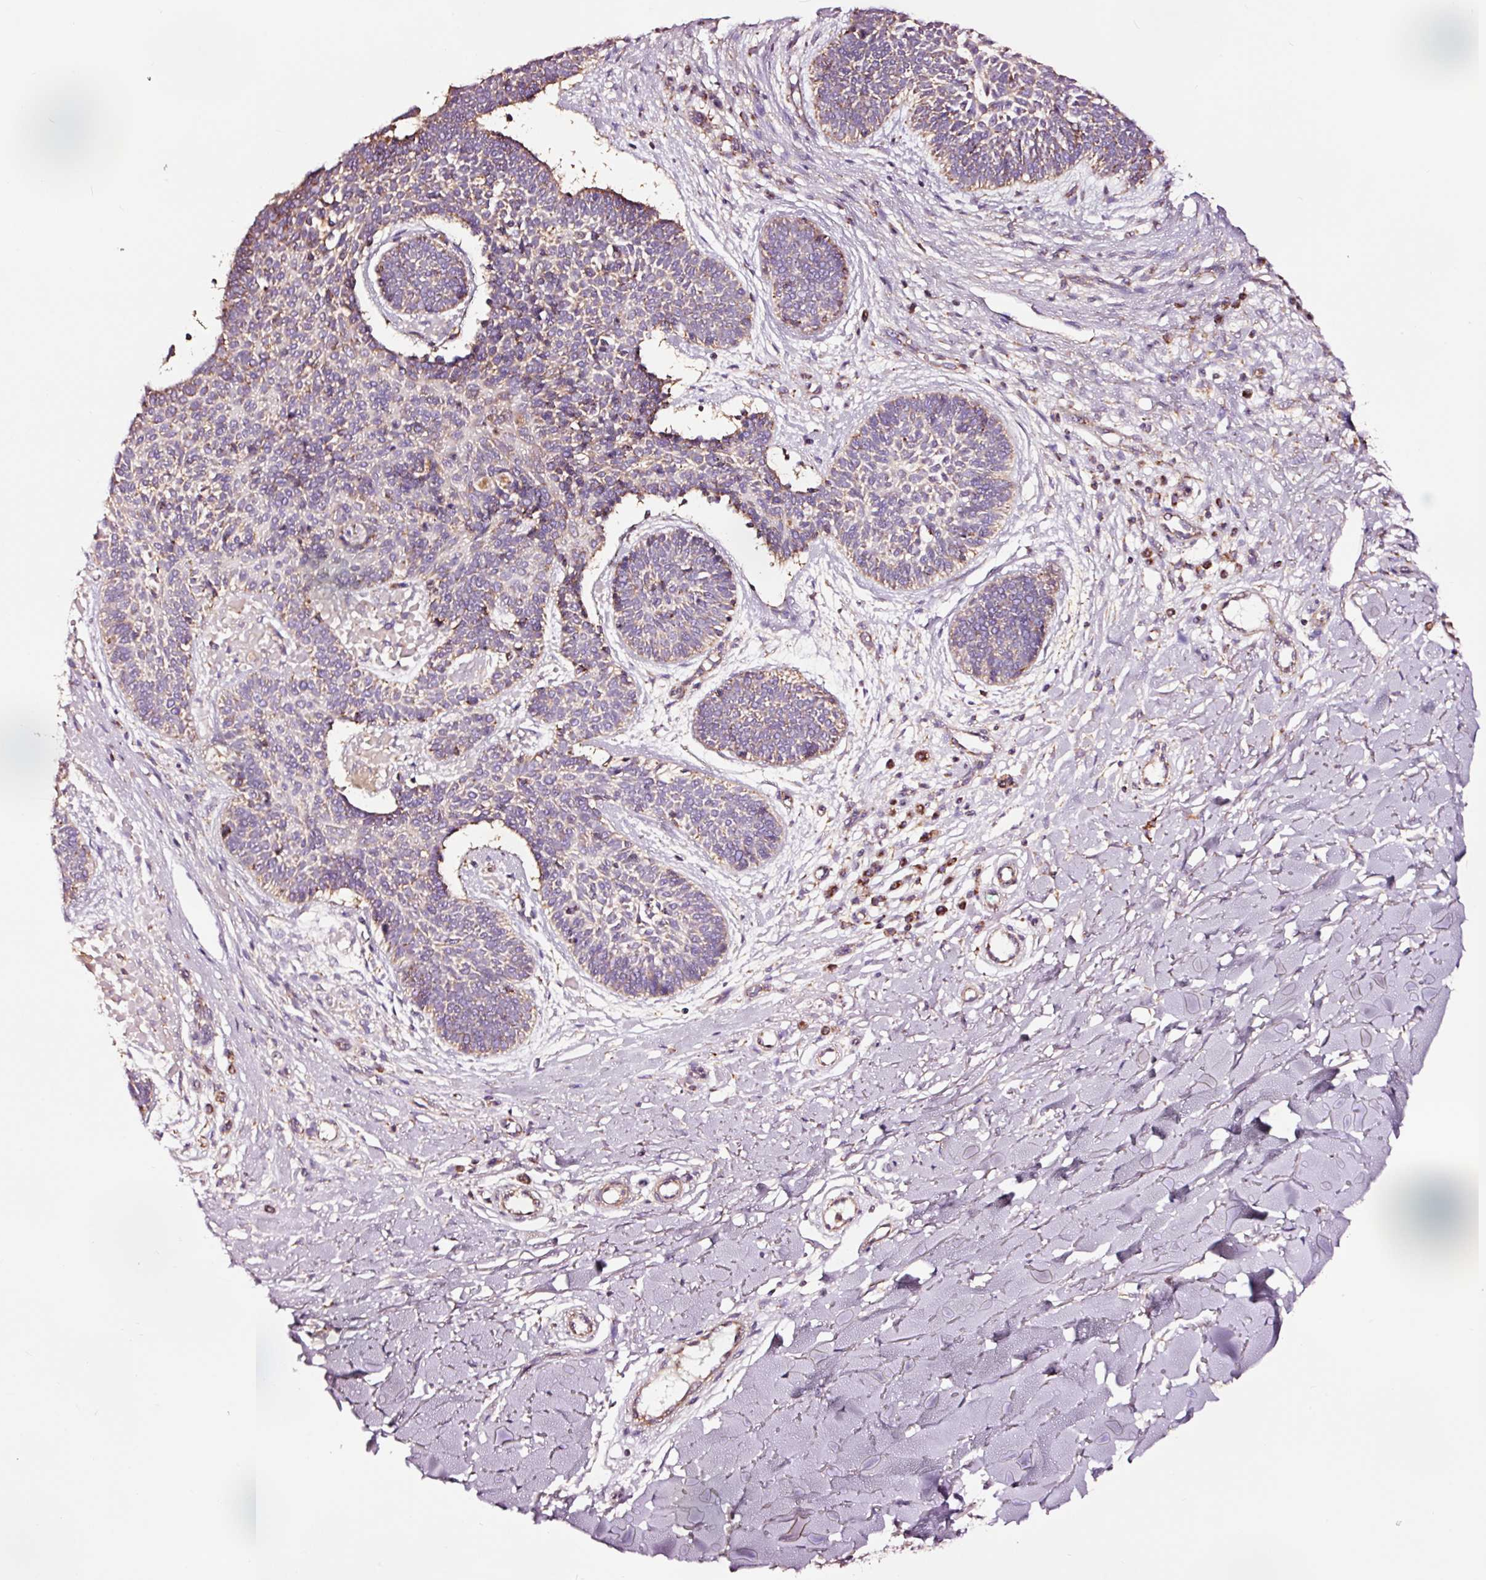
{"staining": {"intensity": "weak", "quantity": "<25%", "location": "cytoplasmic/membranous"}, "tissue": "skin cancer", "cell_type": "Tumor cells", "image_type": "cancer", "snomed": [{"axis": "morphology", "description": "Basal cell carcinoma"}, {"axis": "topography", "description": "Skin"}], "caption": "Micrograph shows no protein staining in tumor cells of skin cancer tissue.", "gene": "TPM1", "patient": {"sex": "male", "age": 49}}